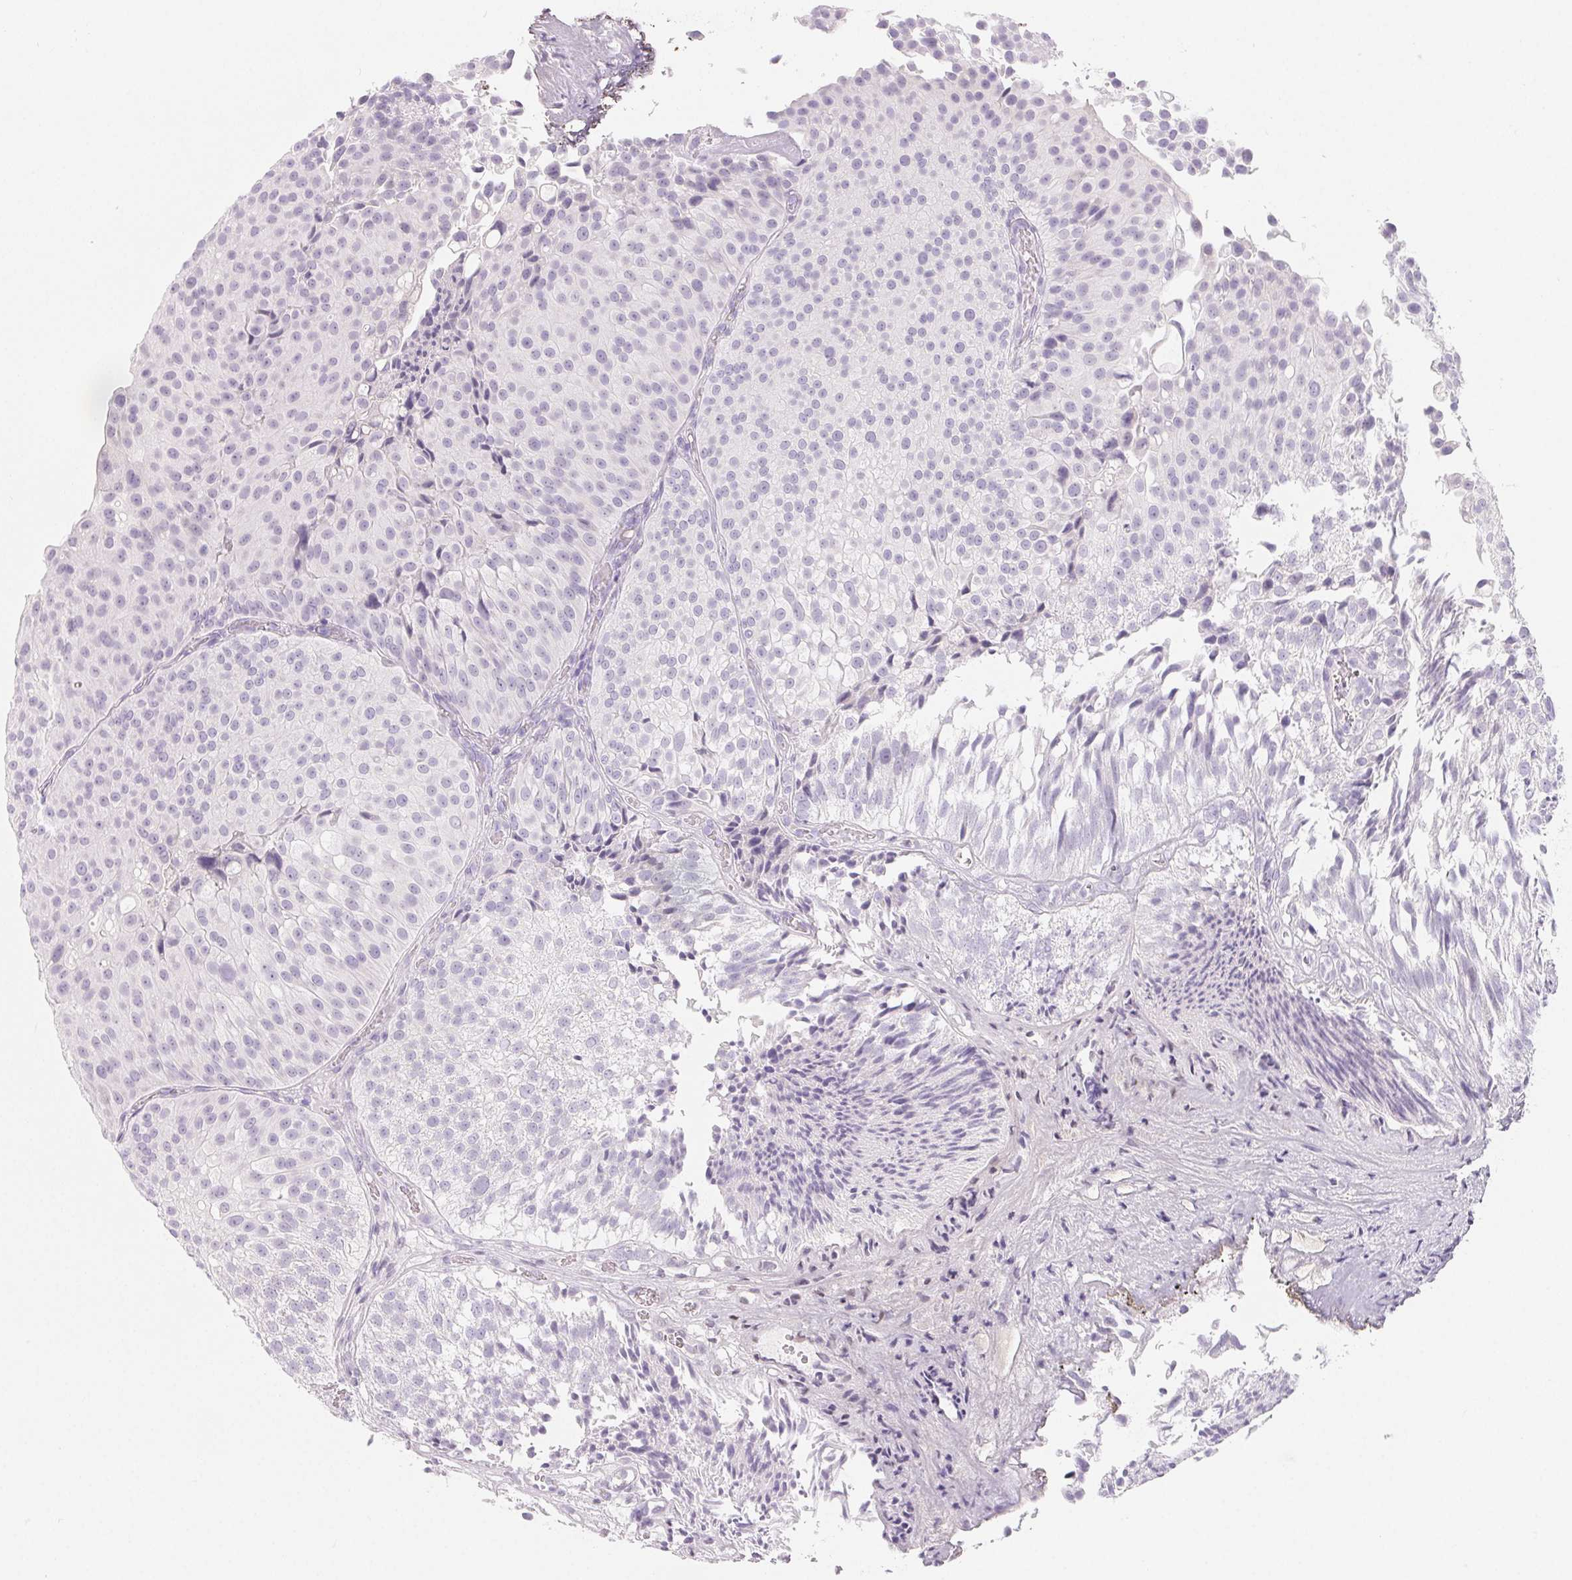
{"staining": {"intensity": "negative", "quantity": "none", "location": "none"}, "tissue": "urothelial cancer", "cell_type": "Tumor cells", "image_type": "cancer", "snomed": [{"axis": "morphology", "description": "Urothelial carcinoma, Low grade"}, {"axis": "topography", "description": "Urinary bladder"}], "caption": "High power microscopy micrograph of an IHC histopathology image of low-grade urothelial carcinoma, revealing no significant expression in tumor cells.", "gene": "SPACA5B", "patient": {"sex": "male", "age": 80}}